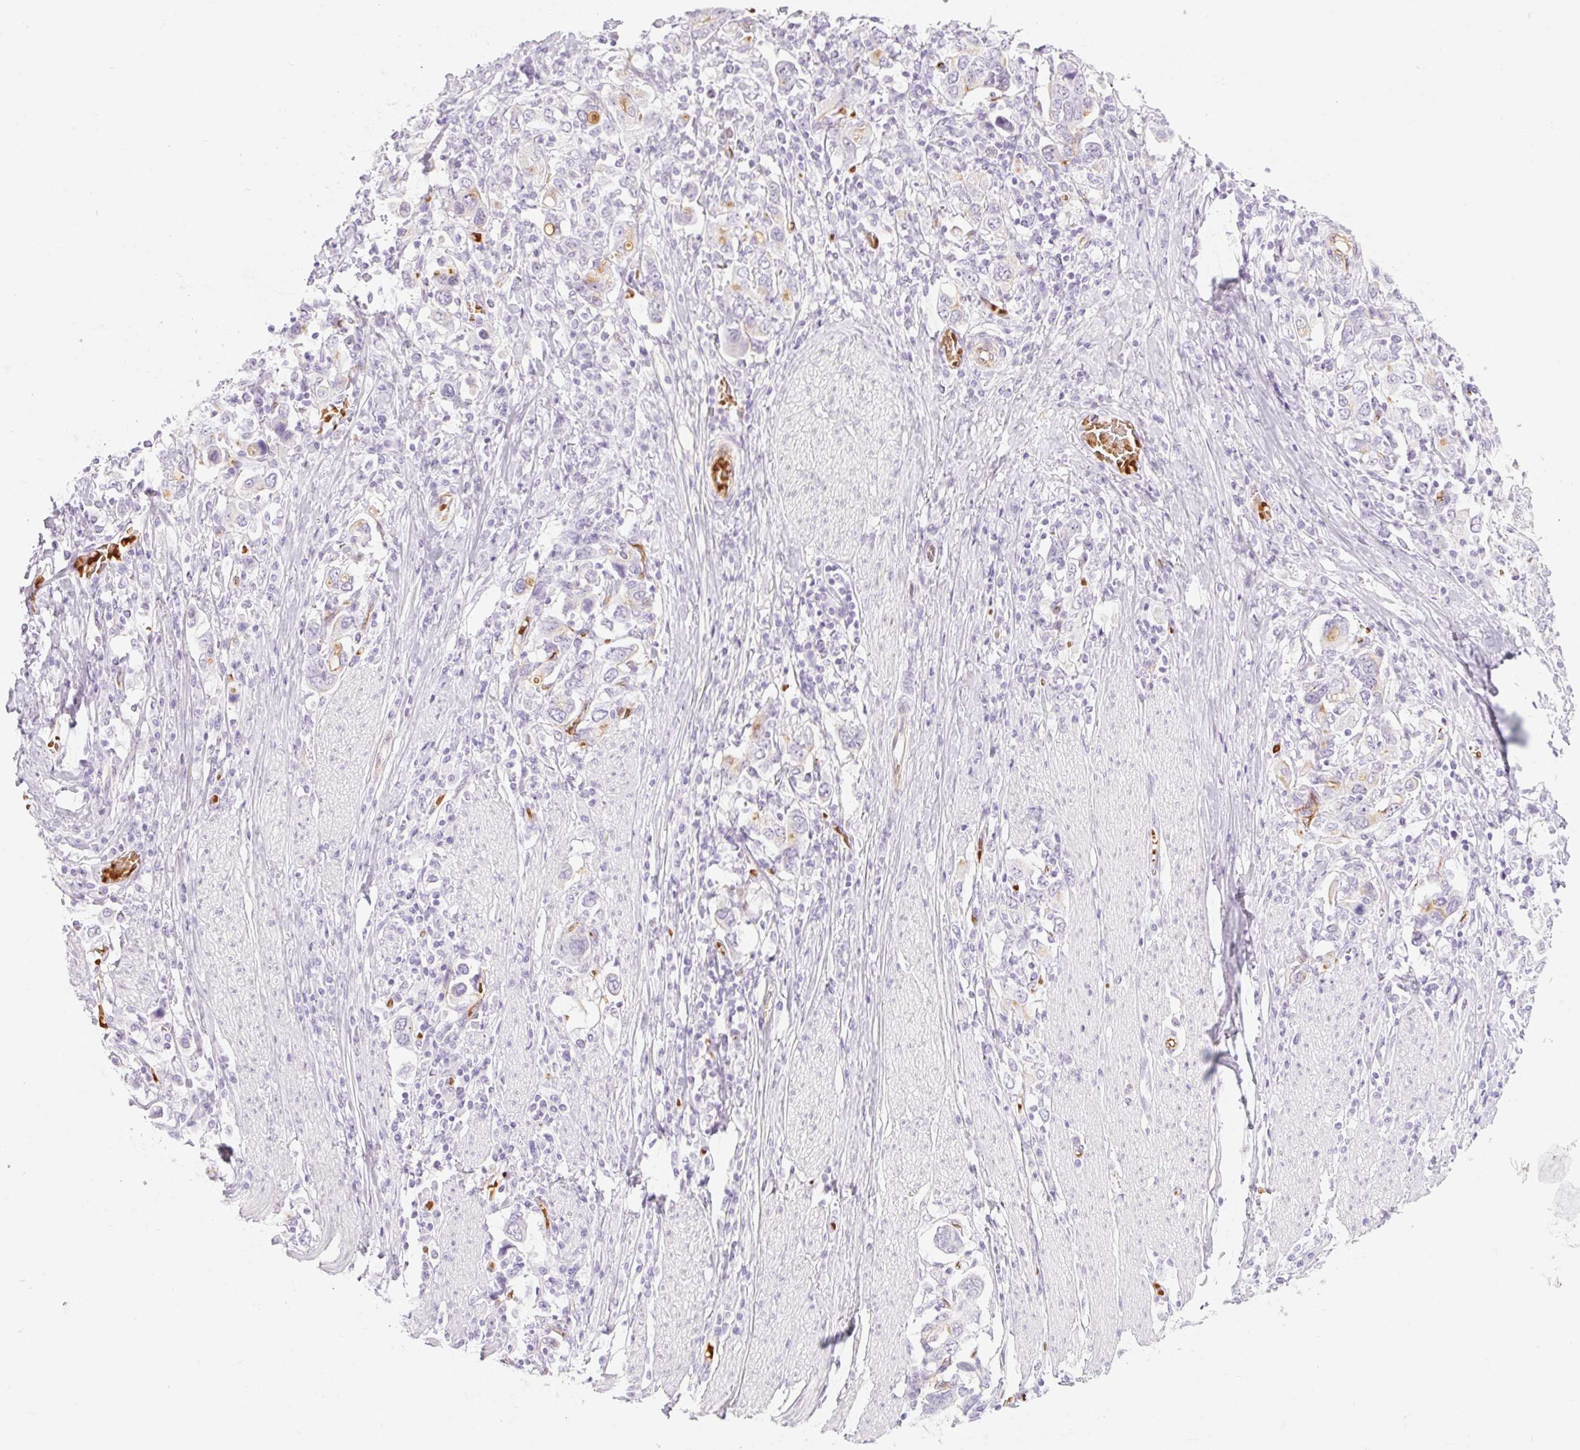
{"staining": {"intensity": "weak", "quantity": "<25%", "location": "cytoplasmic/membranous"}, "tissue": "stomach cancer", "cell_type": "Tumor cells", "image_type": "cancer", "snomed": [{"axis": "morphology", "description": "Adenocarcinoma, NOS"}, {"axis": "topography", "description": "Stomach, upper"}, {"axis": "topography", "description": "Stomach"}], "caption": "An IHC image of stomach cancer (adenocarcinoma) is shown. There is no staining in tumor cells of stomach cancer (adenocarcinoma).", "gene": "TAF1L", "patient": {"sex": "male", "age": 62}}